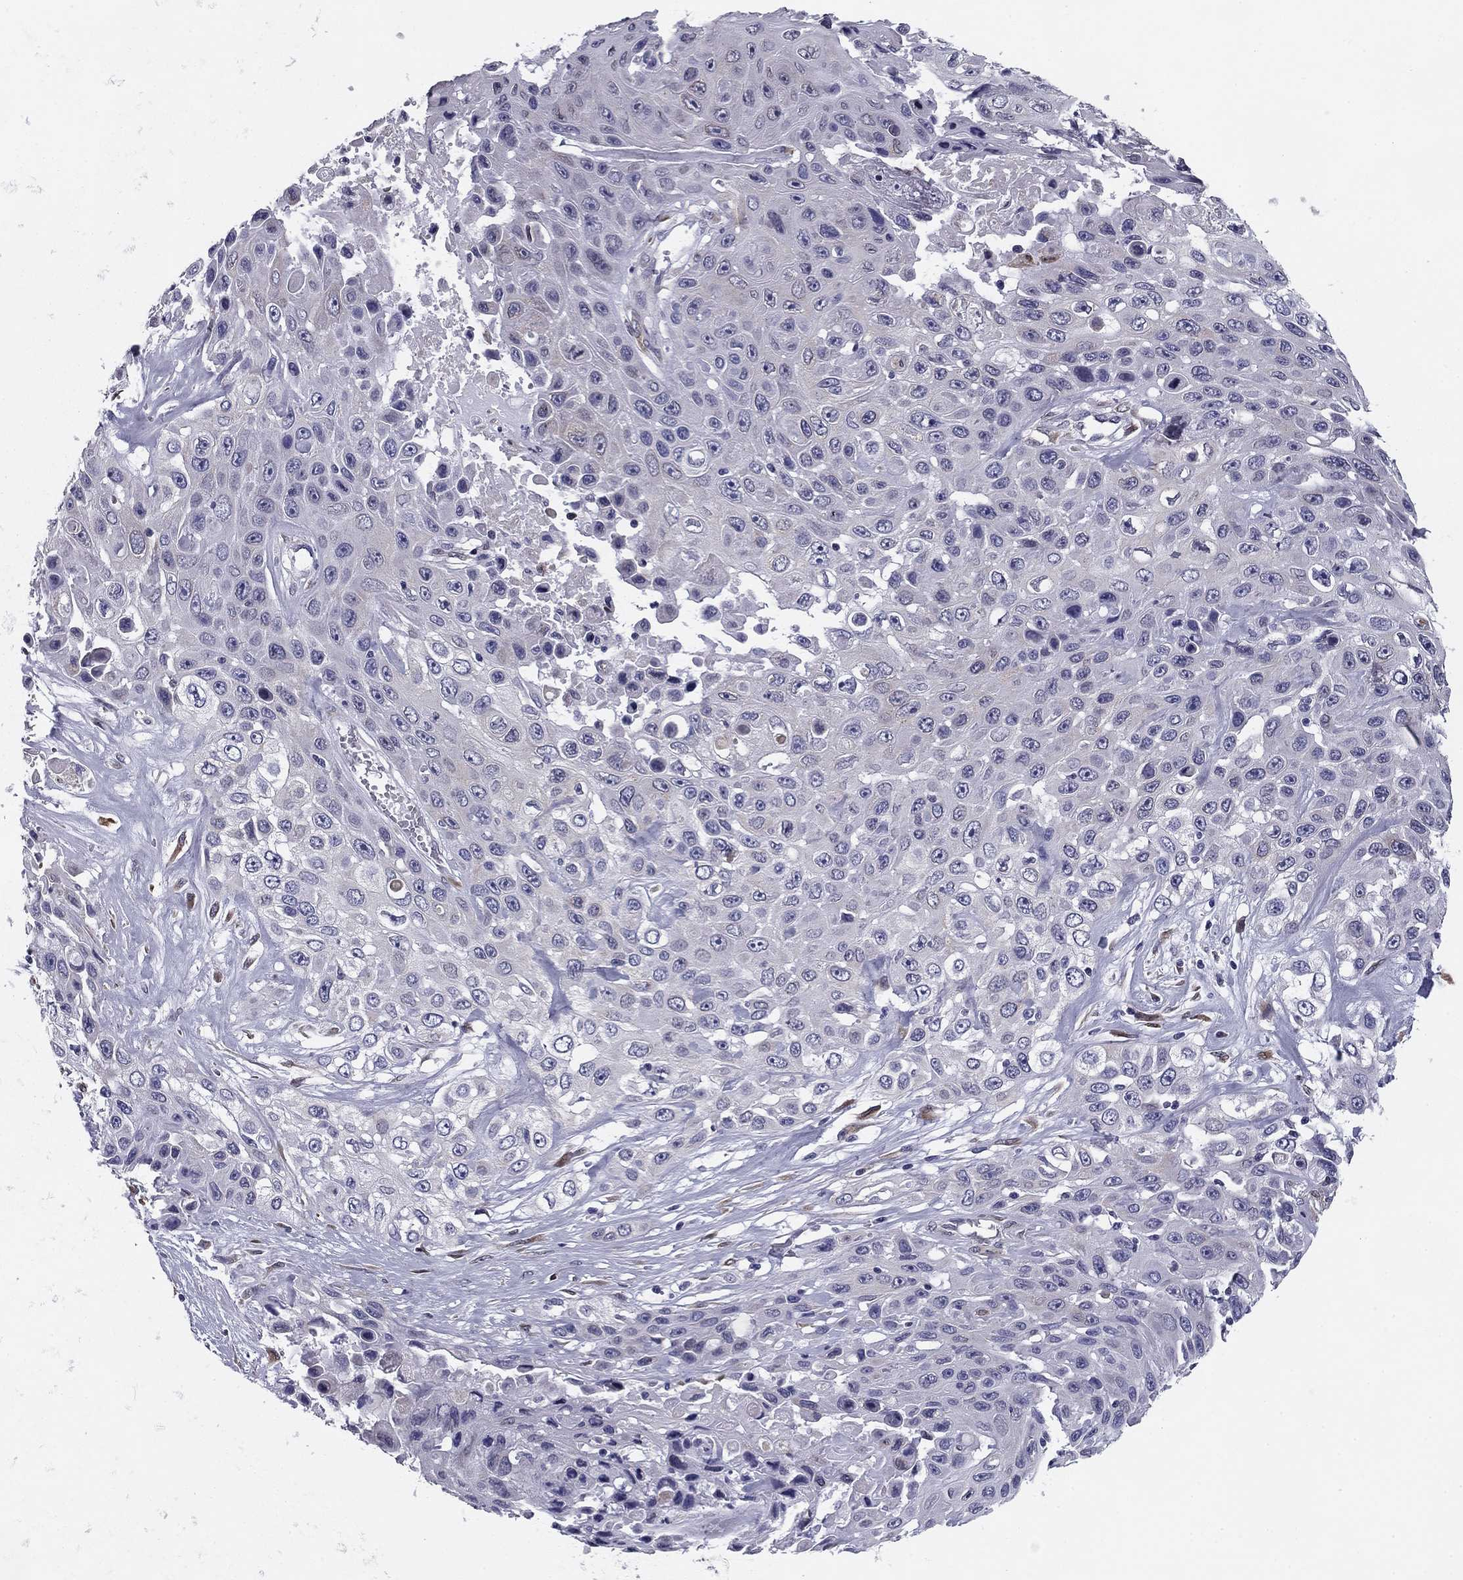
{"staining": {"intensity": "negative", "quantity": "none", "location": "none"}, "tissue": "skin cancer", "cell_type": "Tumor cells", "image_type": "cancer", "snomed": [{"axis": "morphology", "description": "Squamous cell carcinoma, NOS"}, {"axis": "topography", "description": "Skin"}], "caption": "Tumor cells are negative for protein expression in human skin squamous cell carcinoma. (DAB (3,3'-diaminobenzidine) IHC with hematoxylin counter stain).", "gene": "TMED3", "patient": {"sex": "male", "age": 82}}